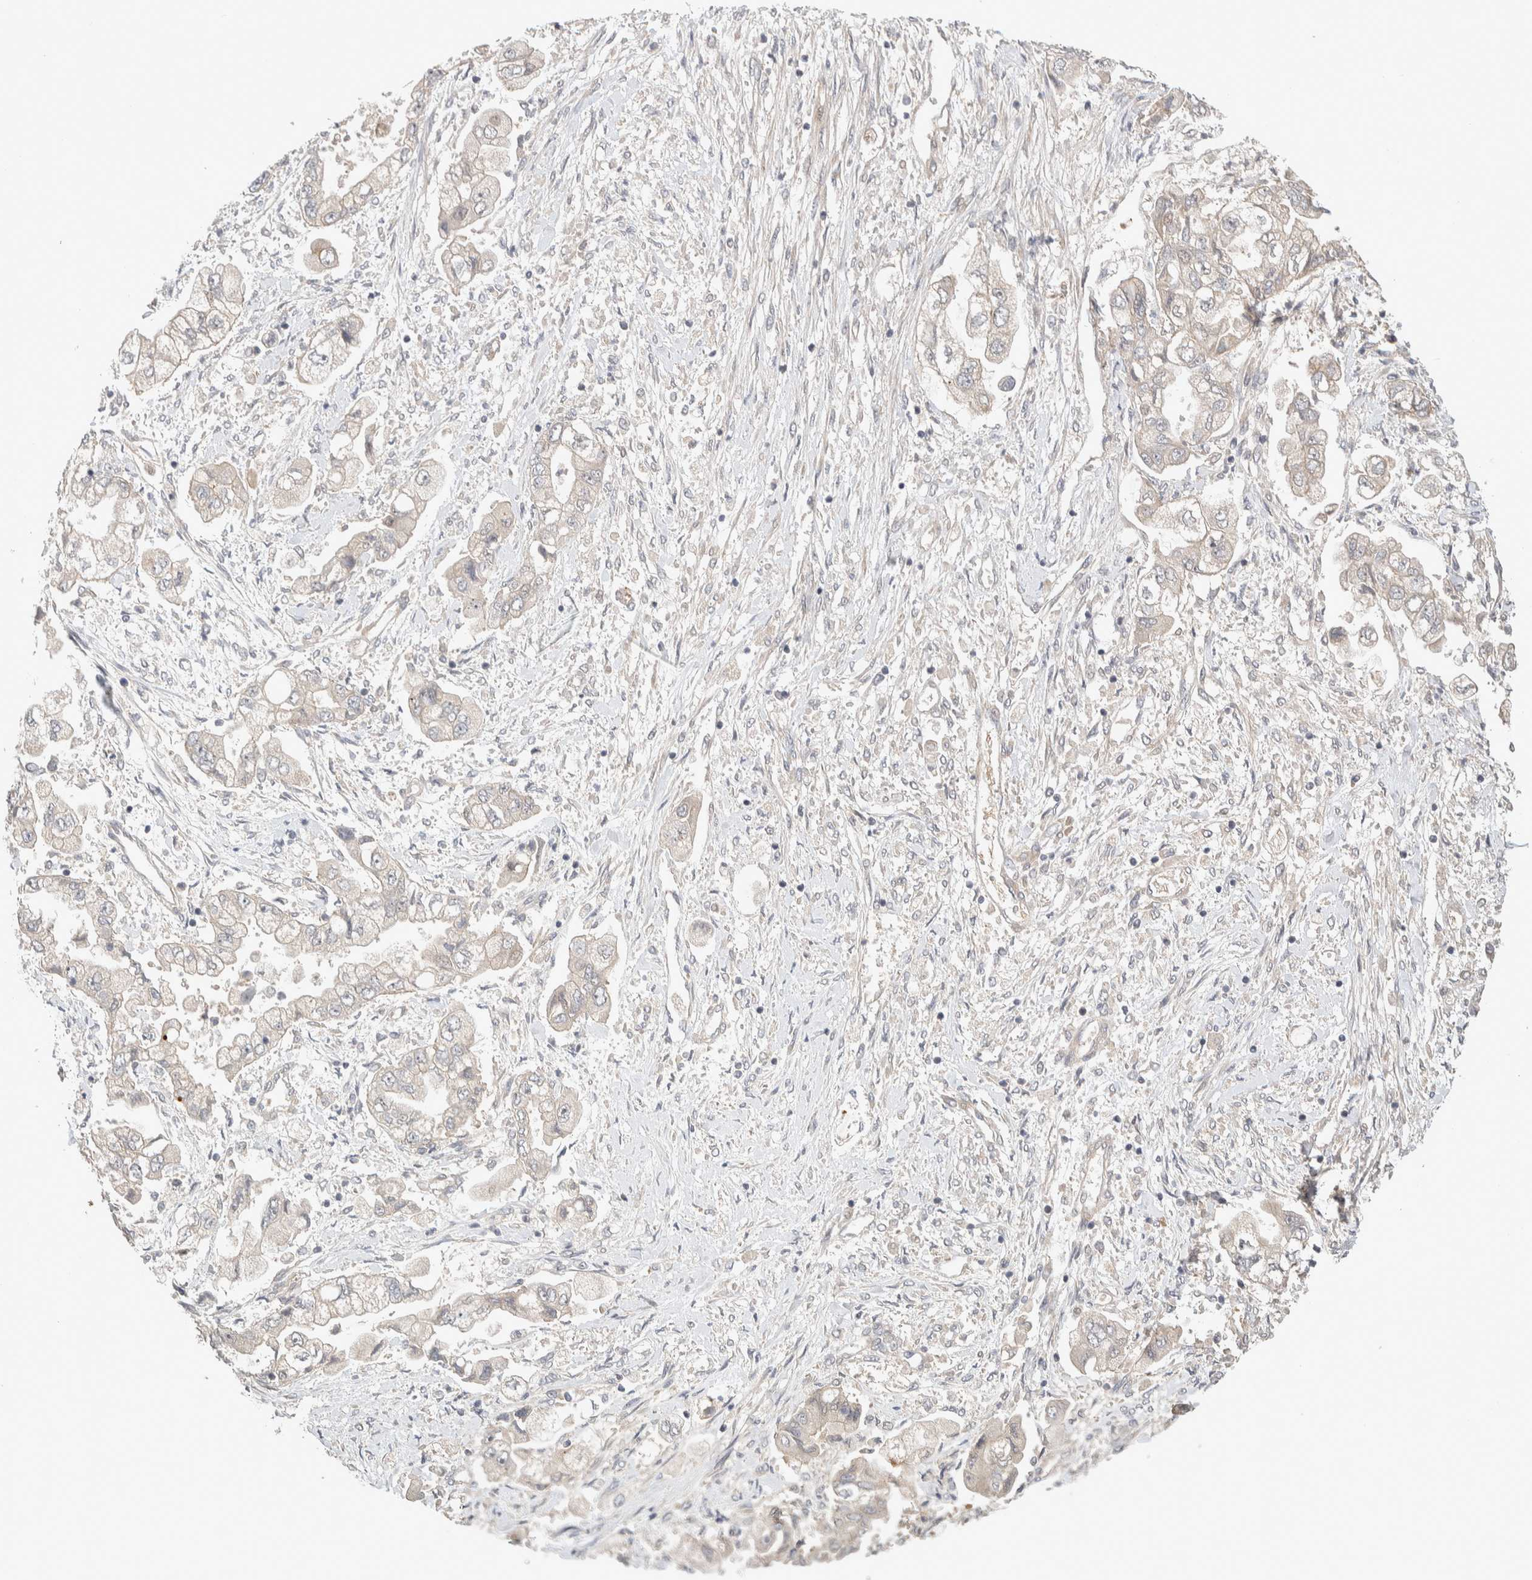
{"staining": {"intensity": "negative", "quantity": "none", "location": "none"}, "tissue": "stomach cancer", "cell_type": "Tumor cells", "image_type": "cancer", "snomed": [{"axis": "morphology", "description": "Normal tissue, NOS"}, {"axis": "morphology", "description": "Adenocarcinoma, NOS"}, {"axis": "topography", "description": "Stomach"}], "caption": "DAB immunohistochemical staining of stomach cancer (adenocarcinoma) displays no significant expression in tumor cells.", "gene": "CASK", "patient": {"sex": "male", "age": 62}}